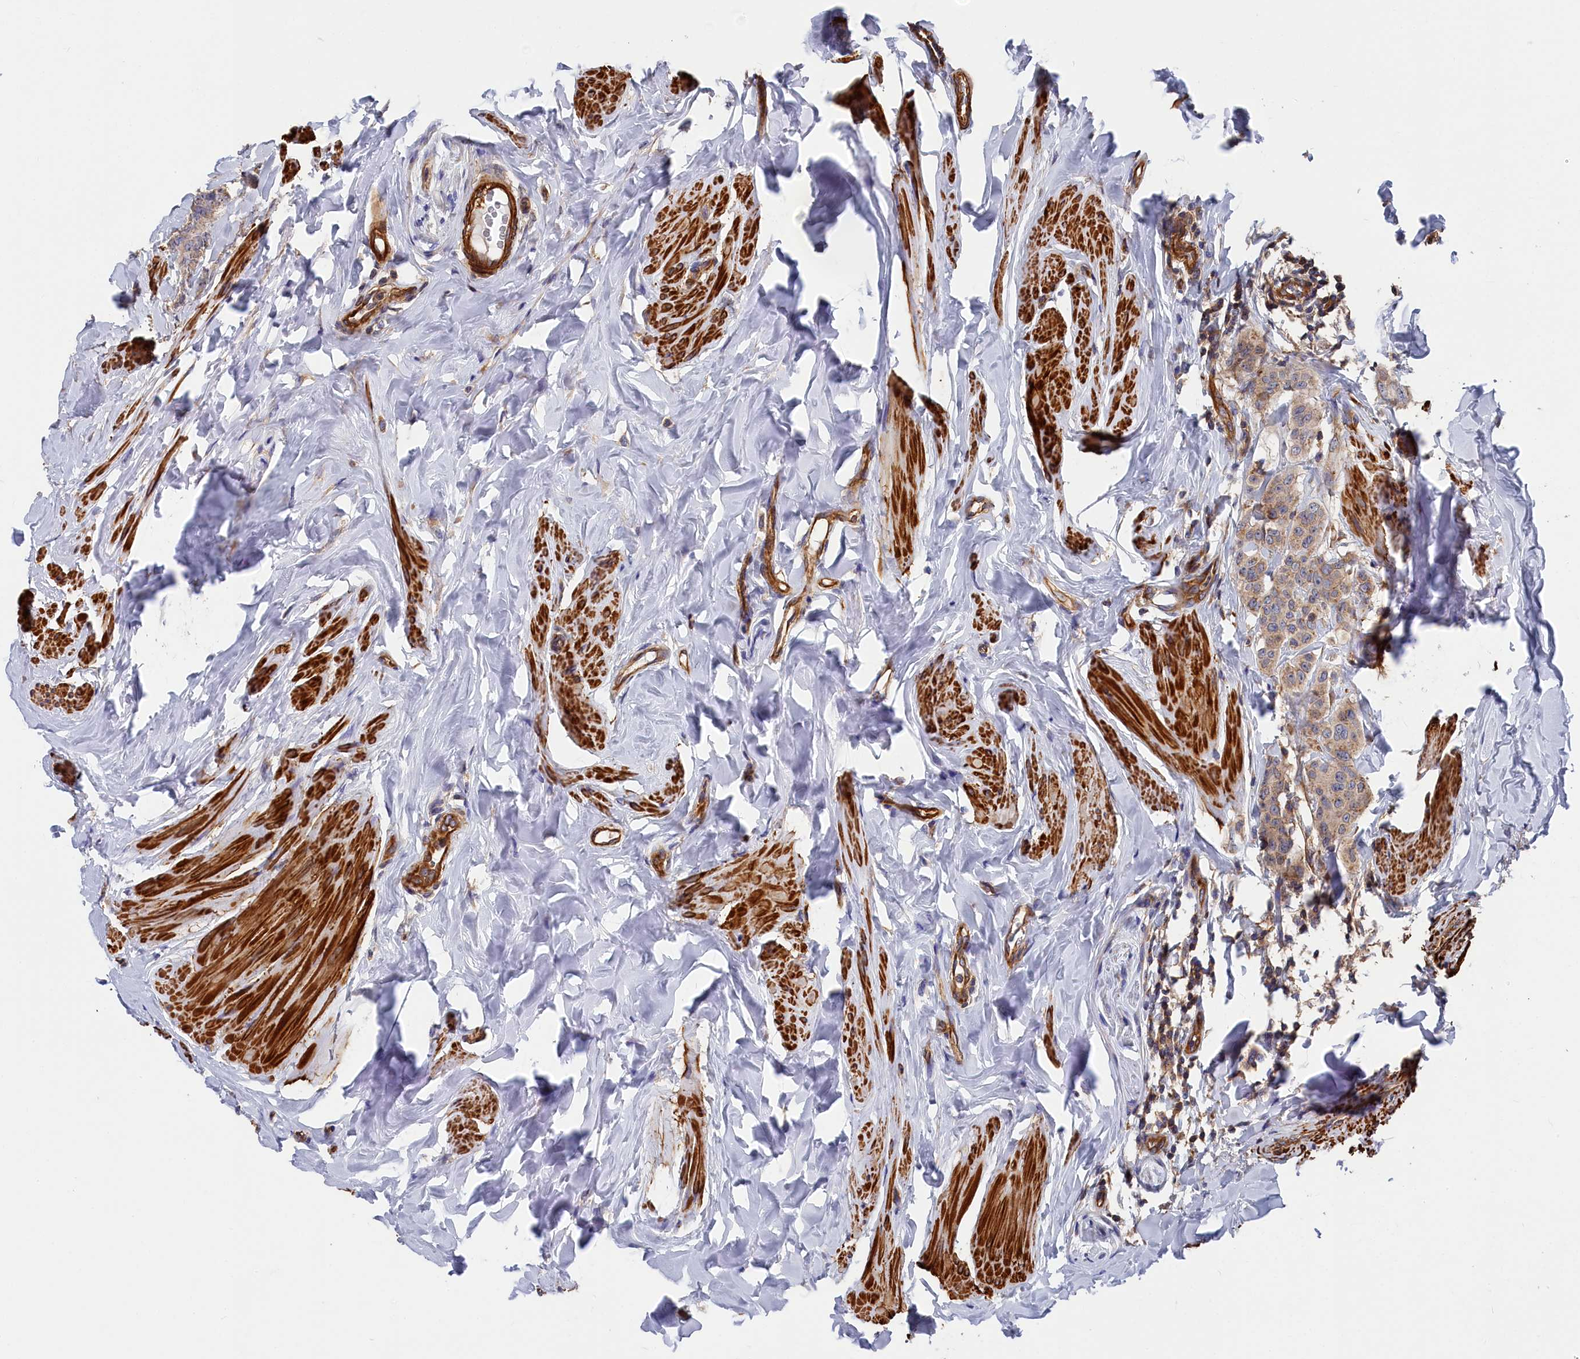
{"staining": {"intensity": "weak", "quantity": "25%-75%", "location": "cytoplasmic/membranous"}, "tissue": "breast cancer", "cell_type": "Tumor cells", "image_type": "cancer", "snomed": [{"axis": "morphology", "description": "Duct carcinoma"}, {"axis": "topography", "description": "Breast"}], "caption": "Human breast invasive ductal carcinoma stained with a brown dye shows weak cytoplasmic/membranous positive positivity in approximately 25%-75% of tumor cells.", "gene": "LDHD", "patient": {"sex": "female", "age": 40}}